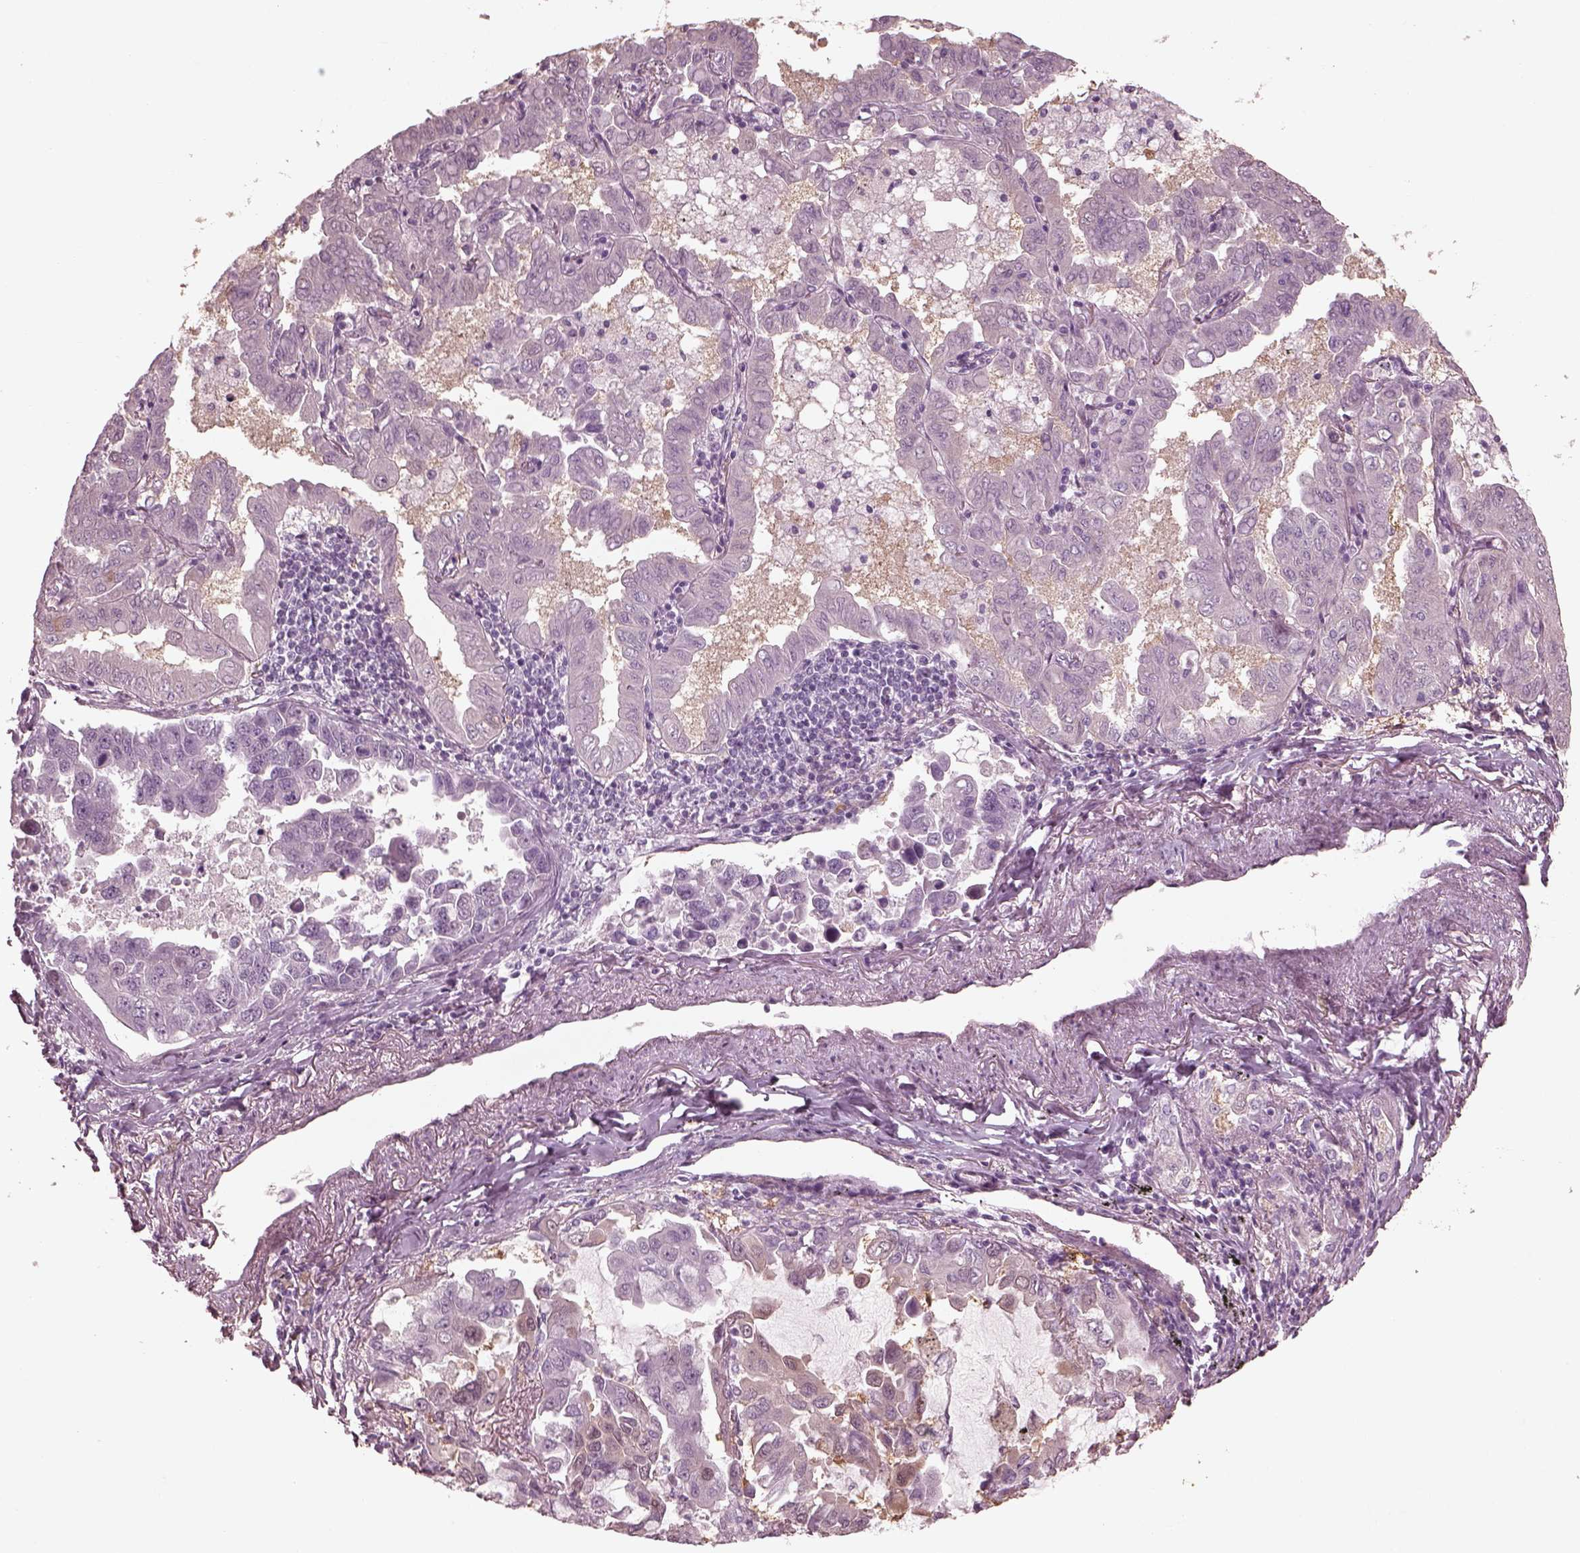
{"staining": {"intensity": "negative", "quantity": "none", "location": "none"}, "tissue": "lung cancer", "cell_type": "Tumor cells", "image_type": "cancer", "snomed": [{"axis": "morphology", "description": "Adenocarcinoma, NOS"}, {"axis": "topography", "description": "Lung"}], "caption": "Immunohistochemistry (IHC) histopathology image of lung cancer (adenocarcinoma) stained for a protein (brown), which demonstrates no staining in tumor cells.", "gene": "C2orf81", "patient": {"sex": "male", "age": 64}}